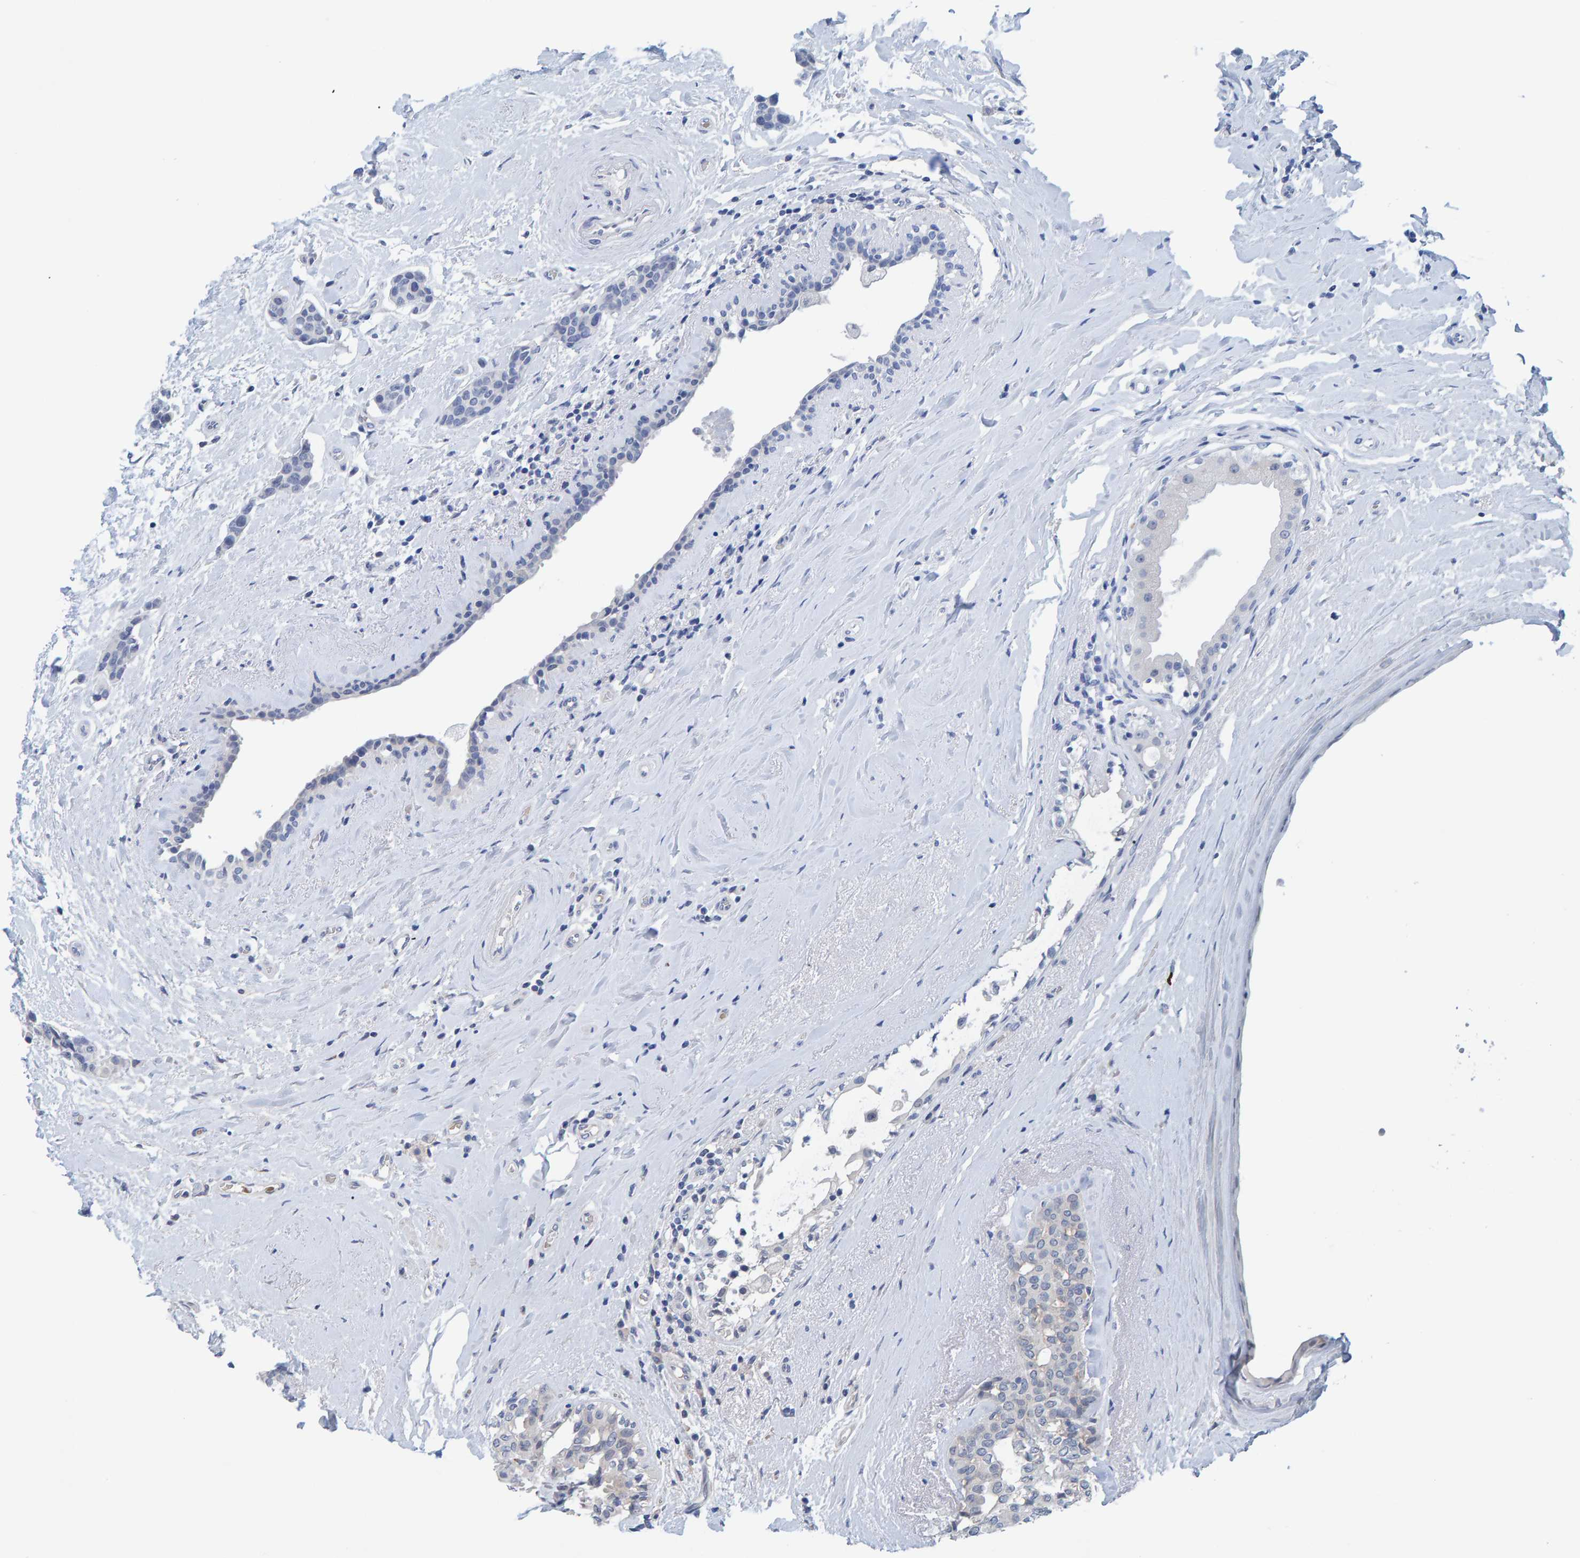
{"staining": {"intensity": "negative", "quantity": "none", "location": "none"}, "tissue": "breast cancer", "cell_type": "Tumor cells", "image_type": "cancer", "snomed": [{"axis": "morphology", "description": "Duct carcinoma"}, {"axis": "topography", "description": "Breast"}], "caption": "Tumor cells are negative for protein expression in human invasive ductal carcinoma (breast).", "gene": "MFSD6L", "patient": {"sex": "female", "age": 55}}